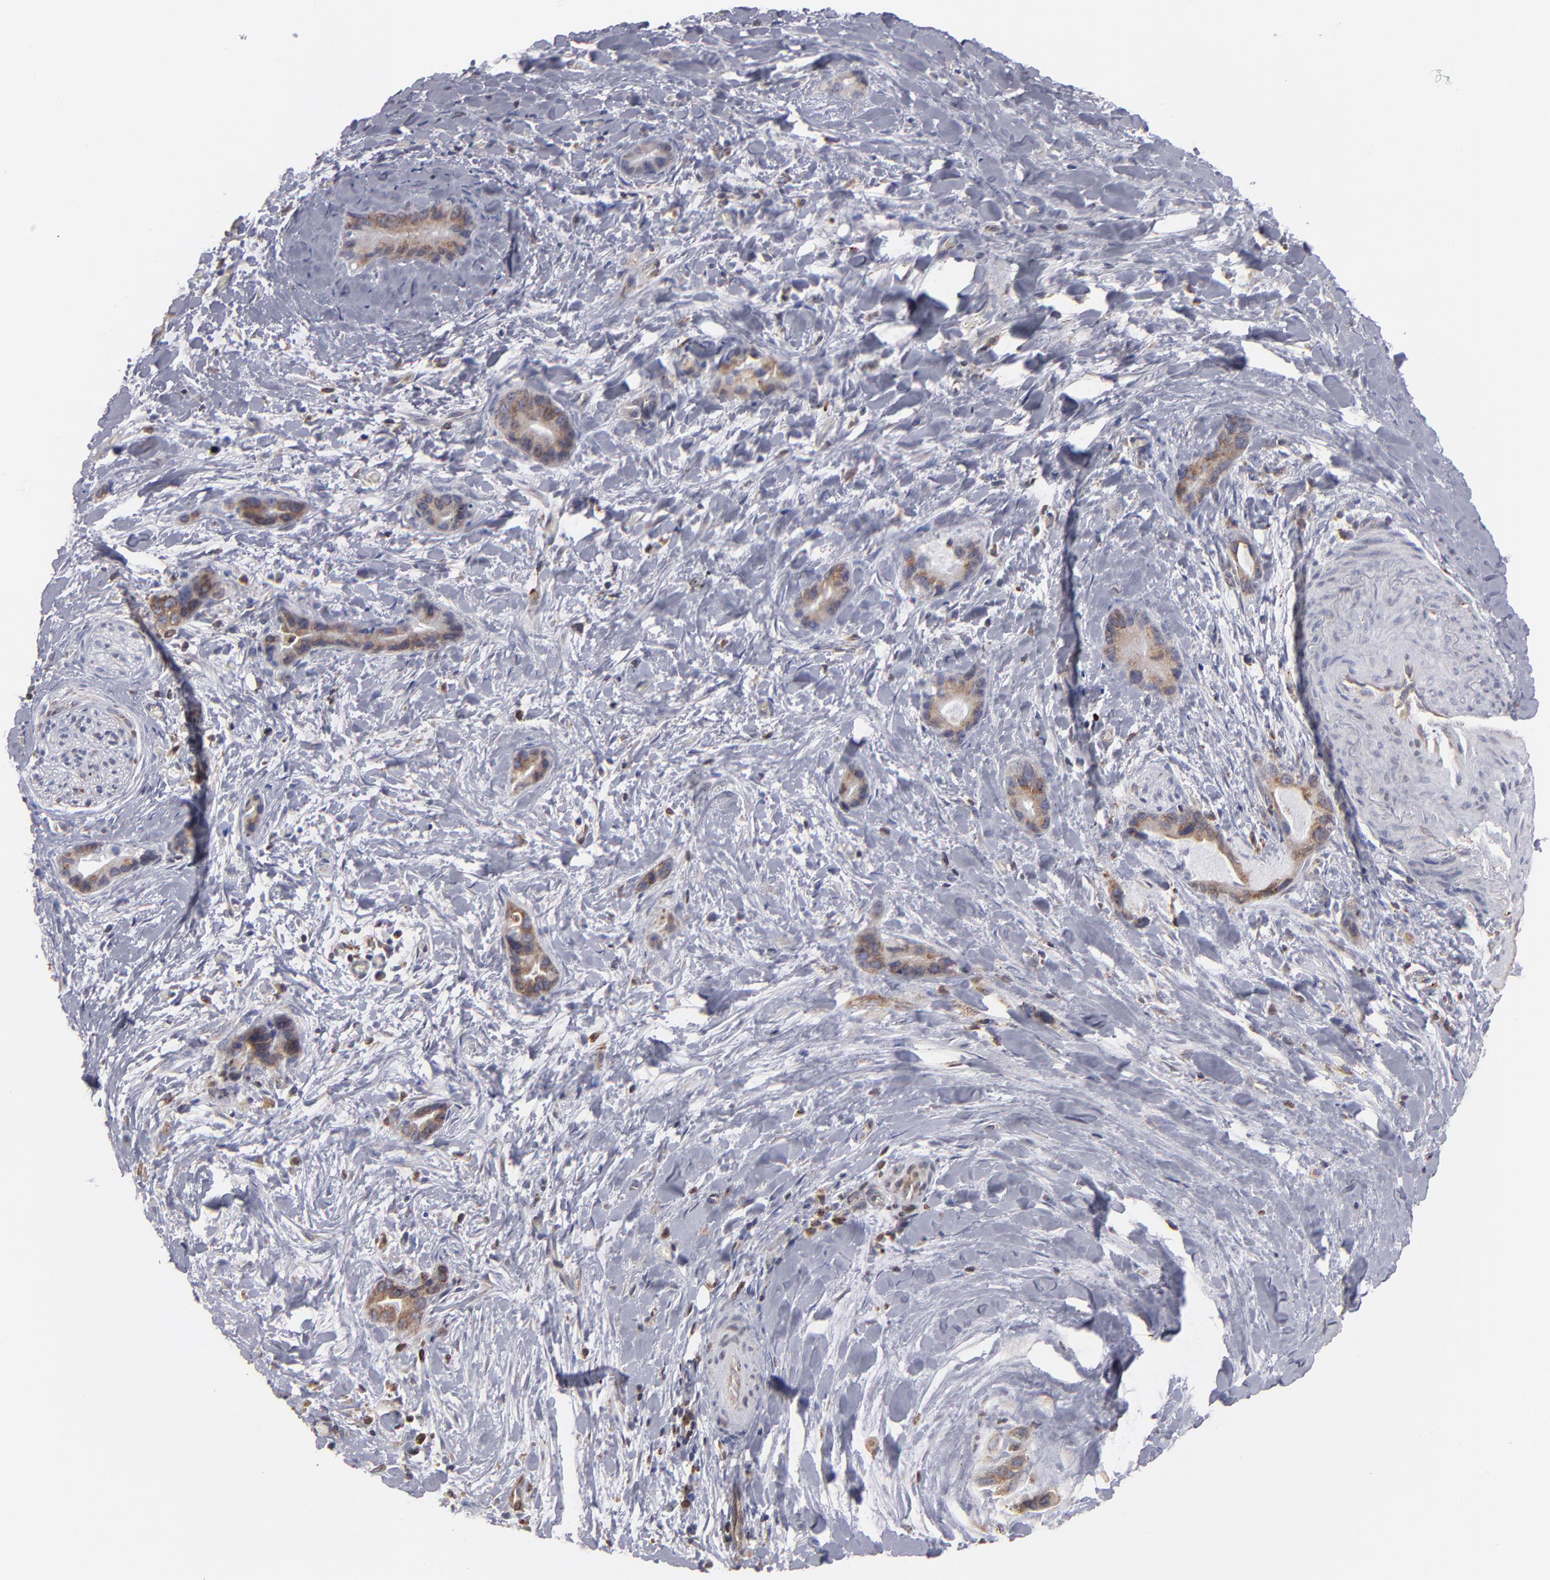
{"staining": {"intensity": "moderate", "quantity": ">75%", "location": "cytoplasmic/membranous"}, "tissue": "liver cancer", "cell_type": "Tumor cells", "image_type": "cancer", "snomed": [{"axis": "morphology", "description": "Cholangiocarcinoma"}, {"axis": "topography", "description": "Liver"}], "caption": "Immunohistochemical staining of human liver cancer exhibits moderate cytoplasmic/membranous protein staining in about >75% of tumor cells.", "gene": "TMX1", "patient": {"sex": "female", "age": 55}}